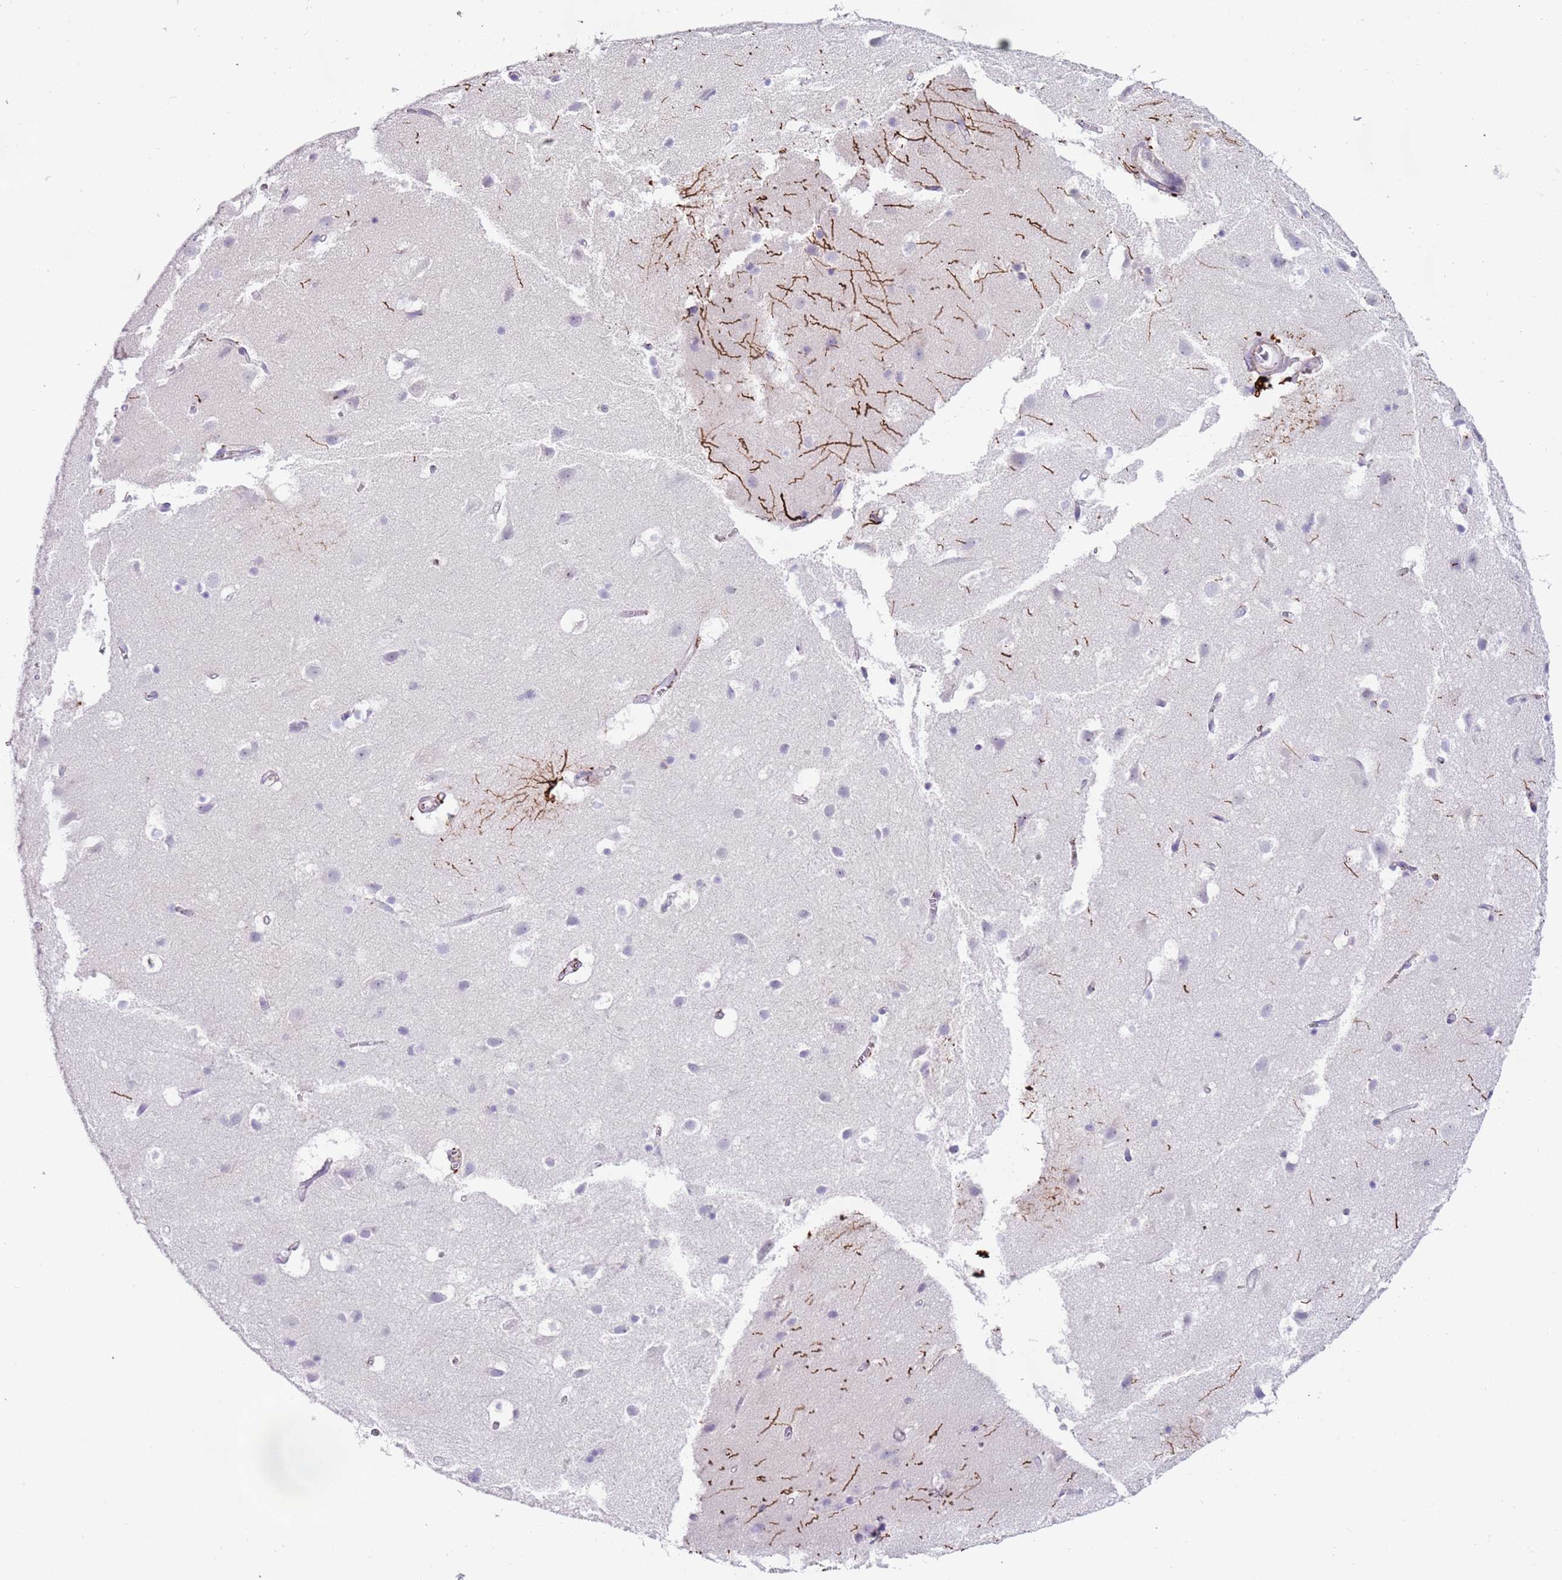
{"staining": {"intensity": "strong", "quantity": "<25%", "location": "cytoplasmic/membranous"}, "tissue": "cerebral cortex", "cell_type": "Endothelial cells", "image_type": "normal", "snomed": [{"axis": "morphology", "description": "Normal tissue, NOS"}, {"axis": "topography", "description": "Cerebral cortex"}], "caption": "A high-resolution image shows immunohistochemistry staining of unremarkable cerebral cortex, which demonstrates strong cytoplasmic/membranous expression in approximately <25% of endothelial cells.", "gene": "LRRN3", "patient": {"sex": "male", "age": 54}}